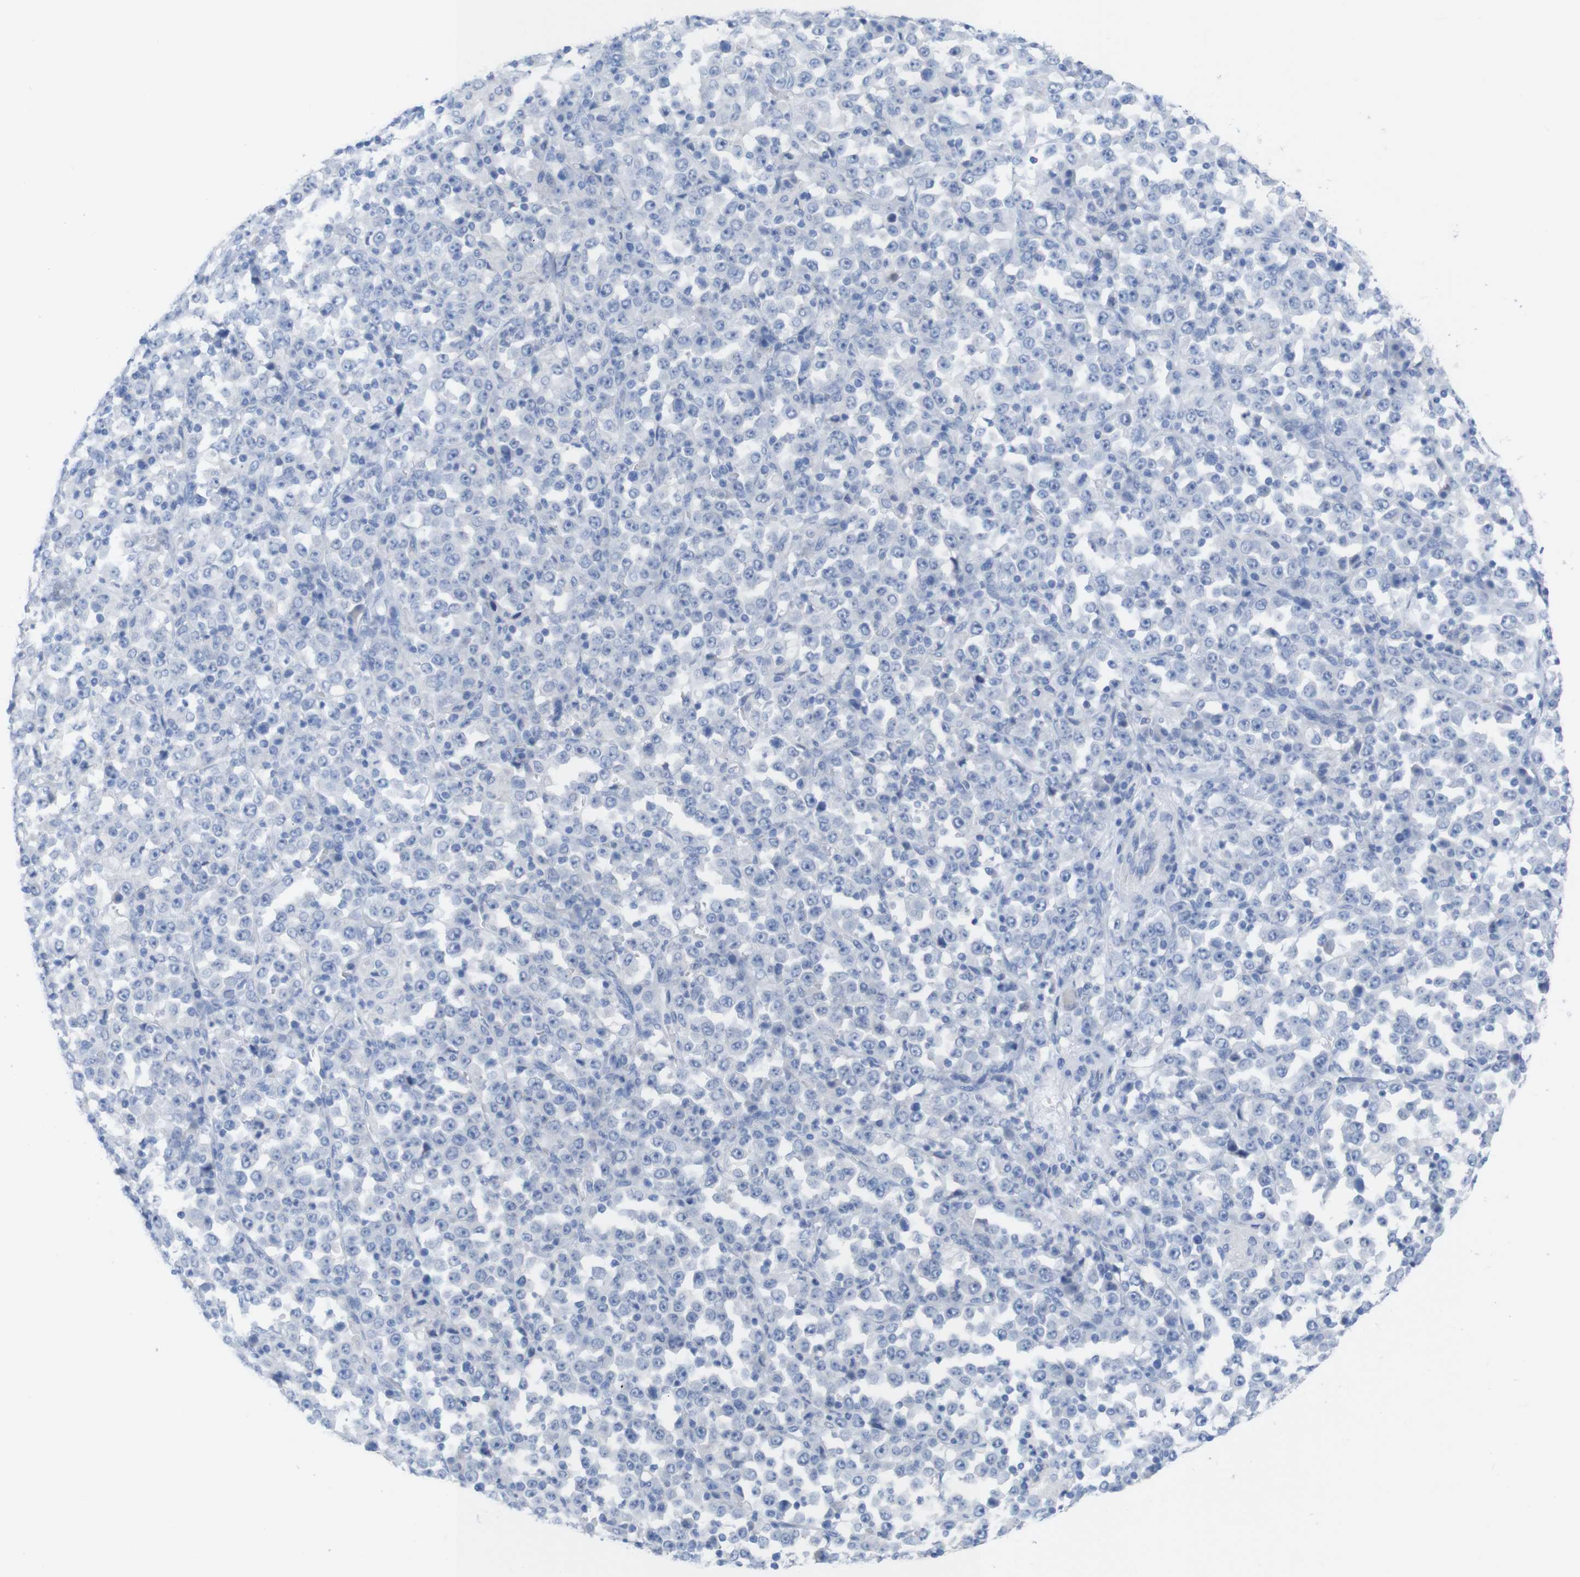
{"staining": {"intensity": "negative", "quantity": "none", "location": "none"}, "tissue": "stomach cancer", "cell_type": "Tumor cells", "image_type": "cancer", "snomed": [{"axis": "morphology", "description": "Normal tissue, NOS"}, {"axis": "morphology", "description": "Adenocarcinoma, NOS"}, {"axis": "topography", "description": "Stomach, upper"}, {"axis": "topography", "description": "Stomach"}], "caption": "Human adenocarcinoma (stomach) stained for a protein using immunohistochemistry displays no staining in tumor cells.", "gene": "PNMA1", "patient": {"sex": "male", "age": 59}}